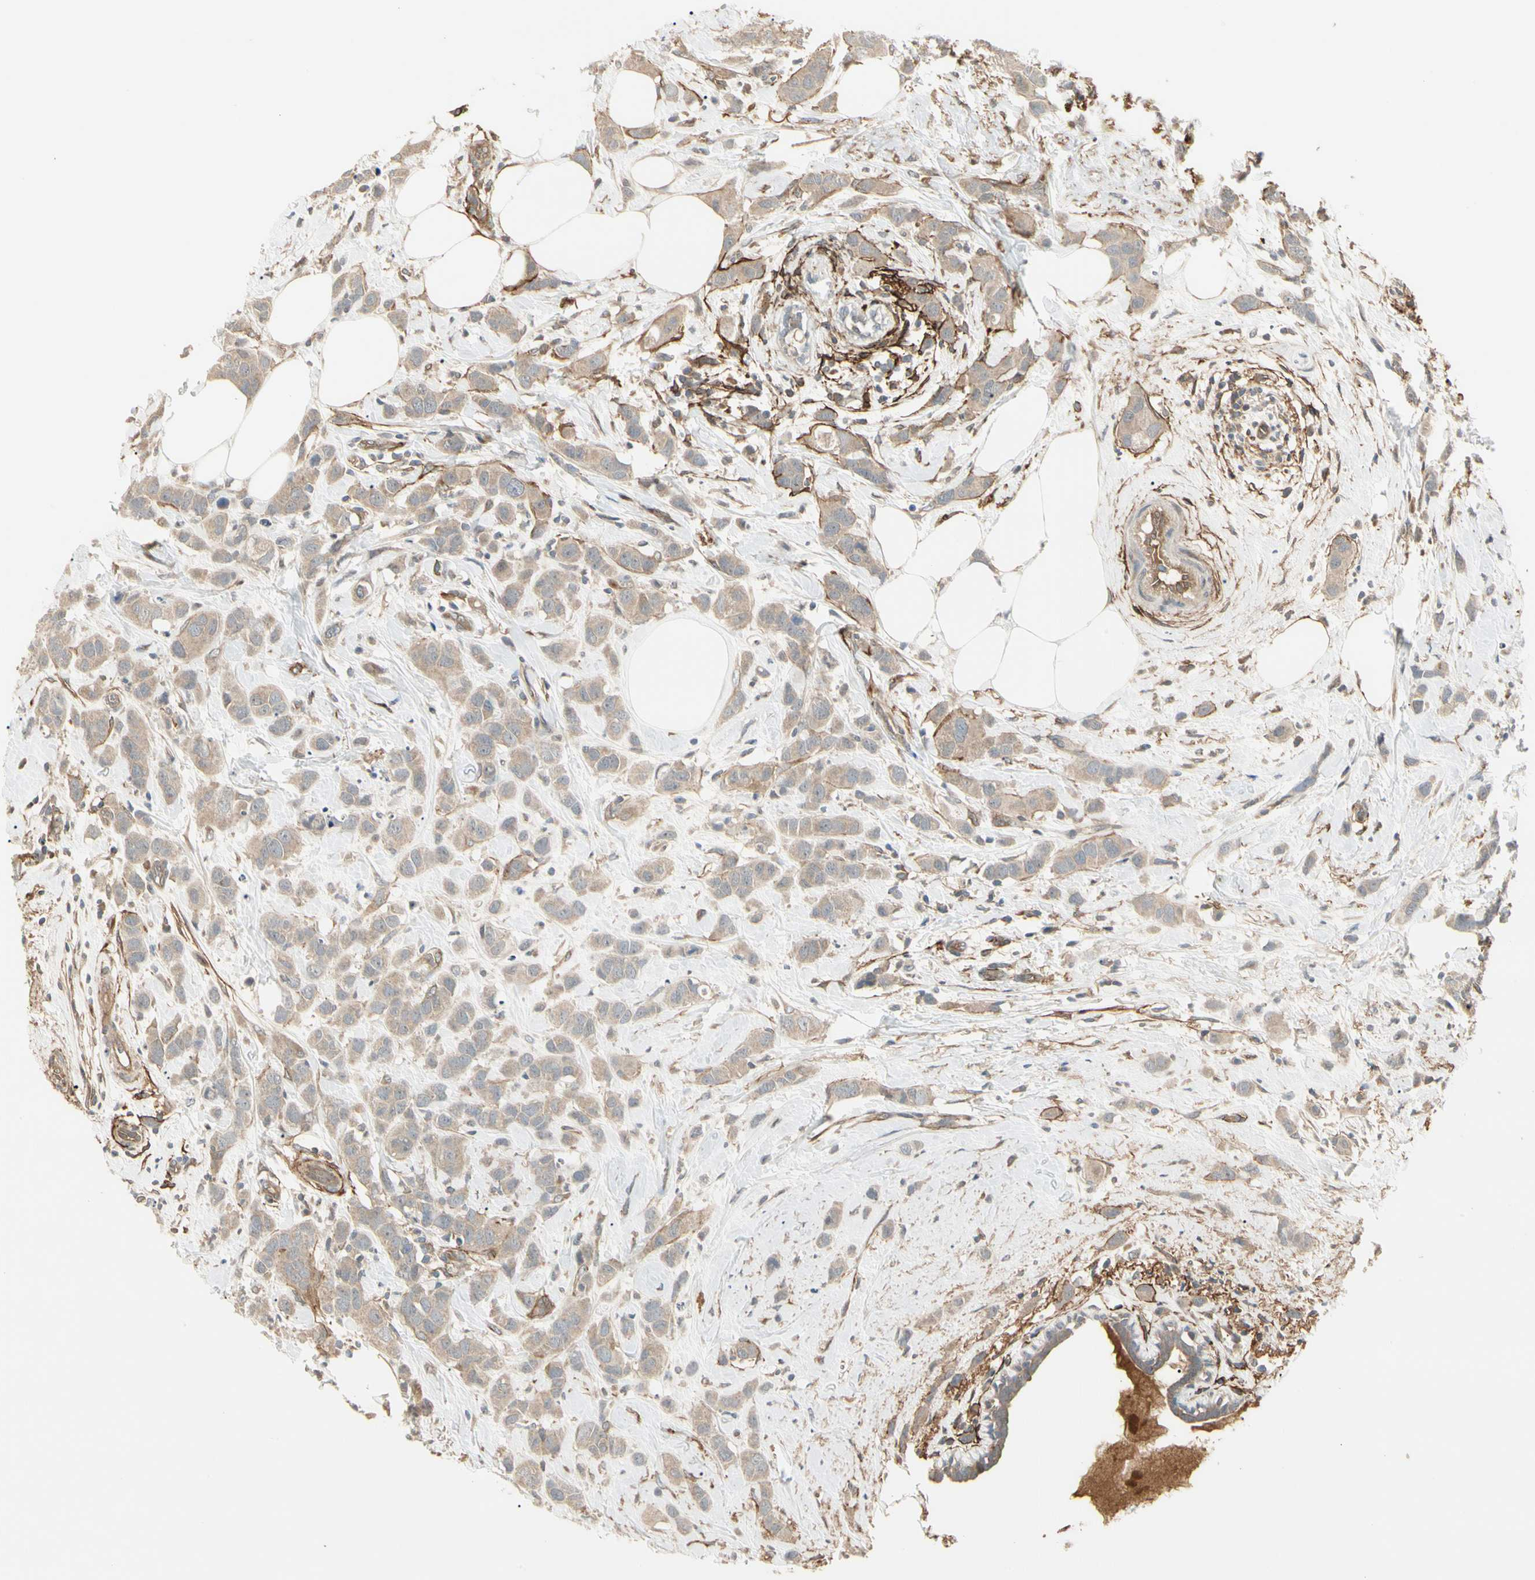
{"staining": {"intensity": "moderate", "quantity": ">75%", "location": "cytoplasmic/membranous"}, "tissue": "breast cancer", "cell_type": "Tumor cells", "image_type": "cancer", "snomed": [{"axis": "morphology", "description": "Normal tissue, NOS"}, {"axis": "morphology", "description": "Duct carcinoma"}, {"axis": "topography", "description": "Breast"}], "caption": "Immunohistochemistry (IHC) photomicrograph of breast cancer stained for a protein (brown), which displays medium levels of moderate cytoplasmic/membranous expression in about >75% of tumor cells.", "gene": "F2R", "patient": {"sex": "female", "age": 50}}